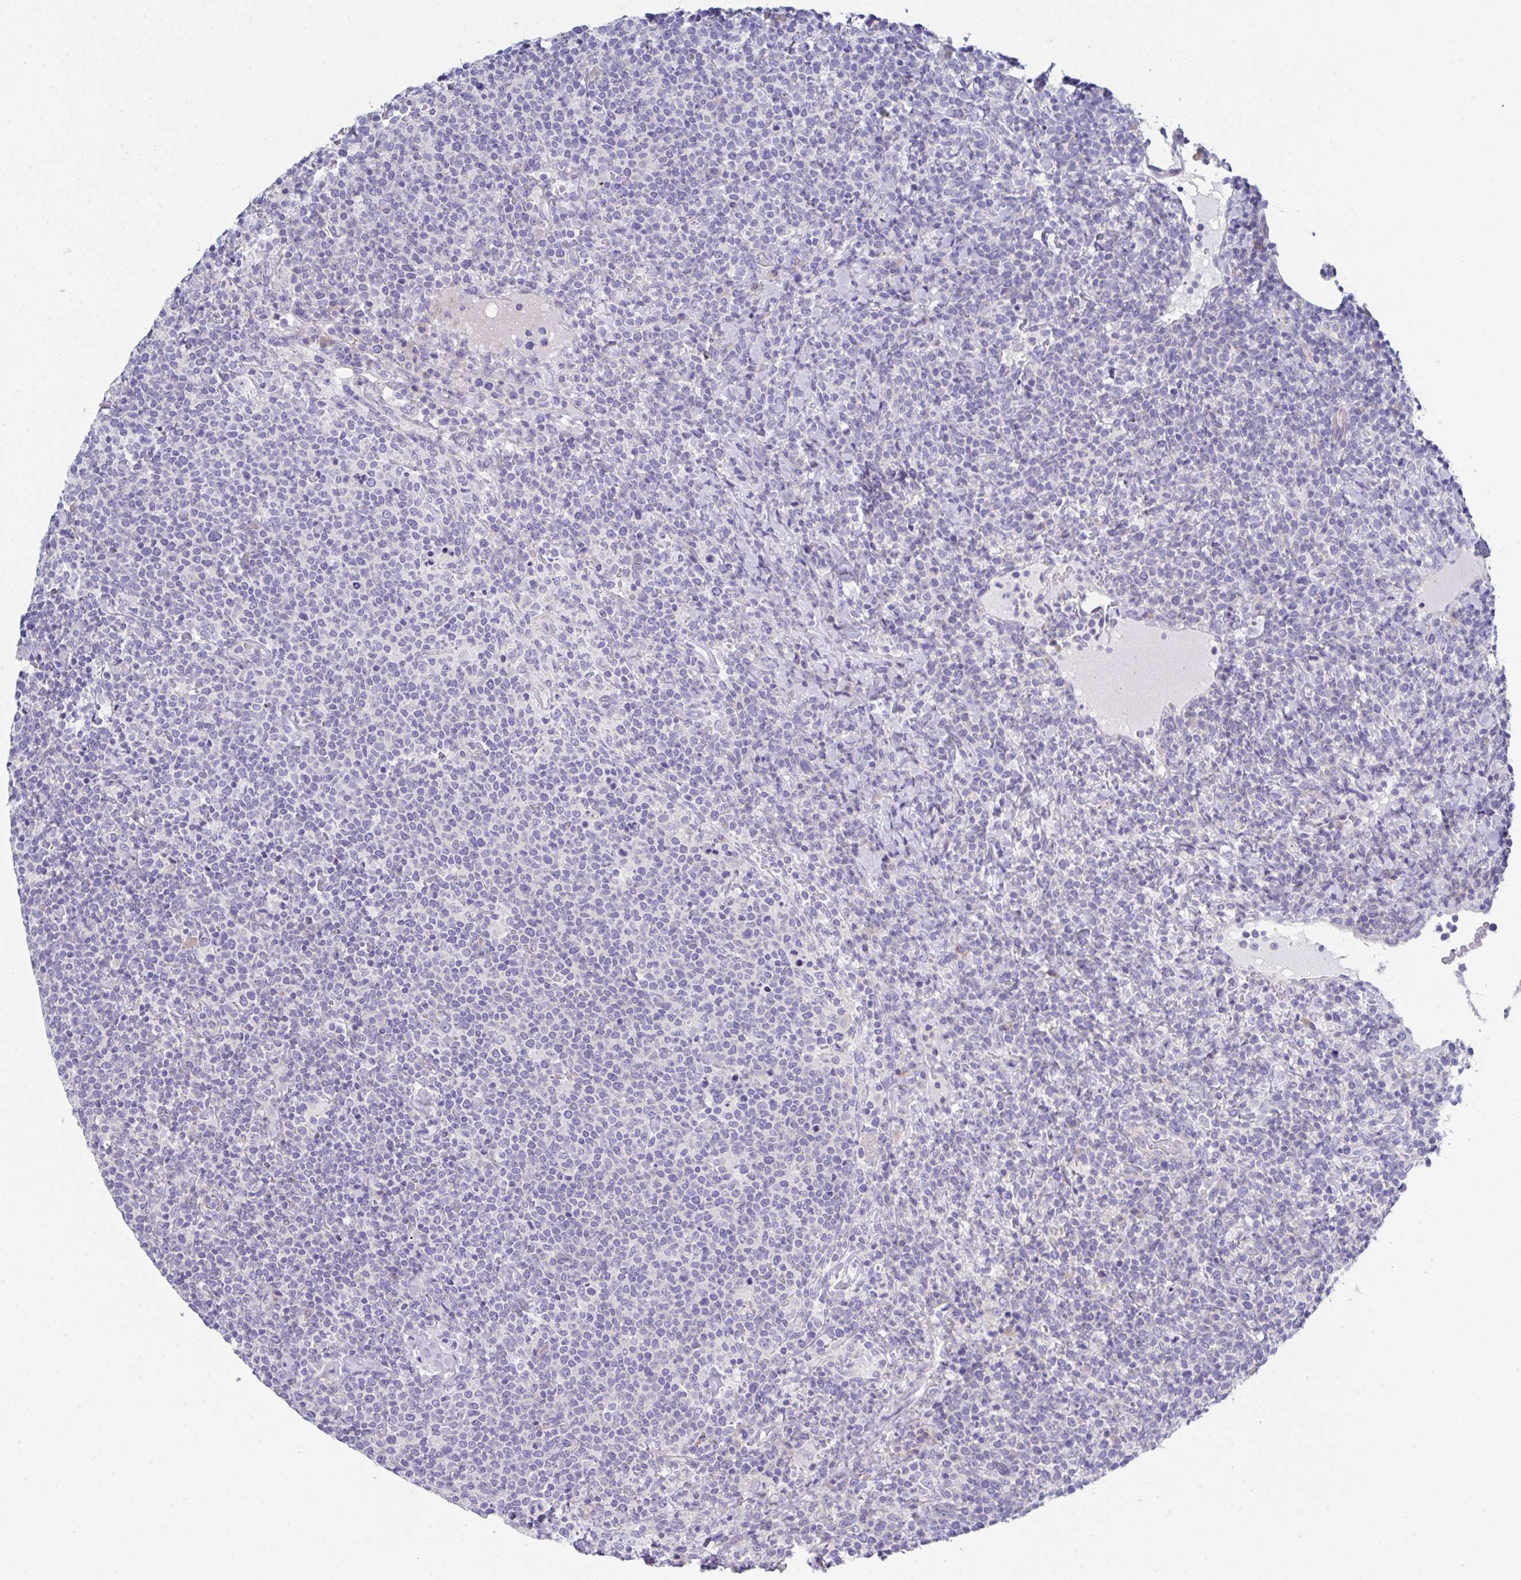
{"staining": {"intensity": "negative", "quantity": "none", "location": "none"}, "tissue": "lymphoma", "cell_type": "Tumor cells", "image_type": "cancer", "snomed": [{"axis": "morphology", "description": "Malignant lymphoma, non-Hodgkin's type, High grade"}, {"axis": "topography", "description": "Lymph node"}], "caption": "An immunohistochemistry histopathology image of lymphoma is shown. There is no staining in tumor cells of lymphoma.", "gene": "FBXO47", "patient": {"sex": "male", "age": 61}}